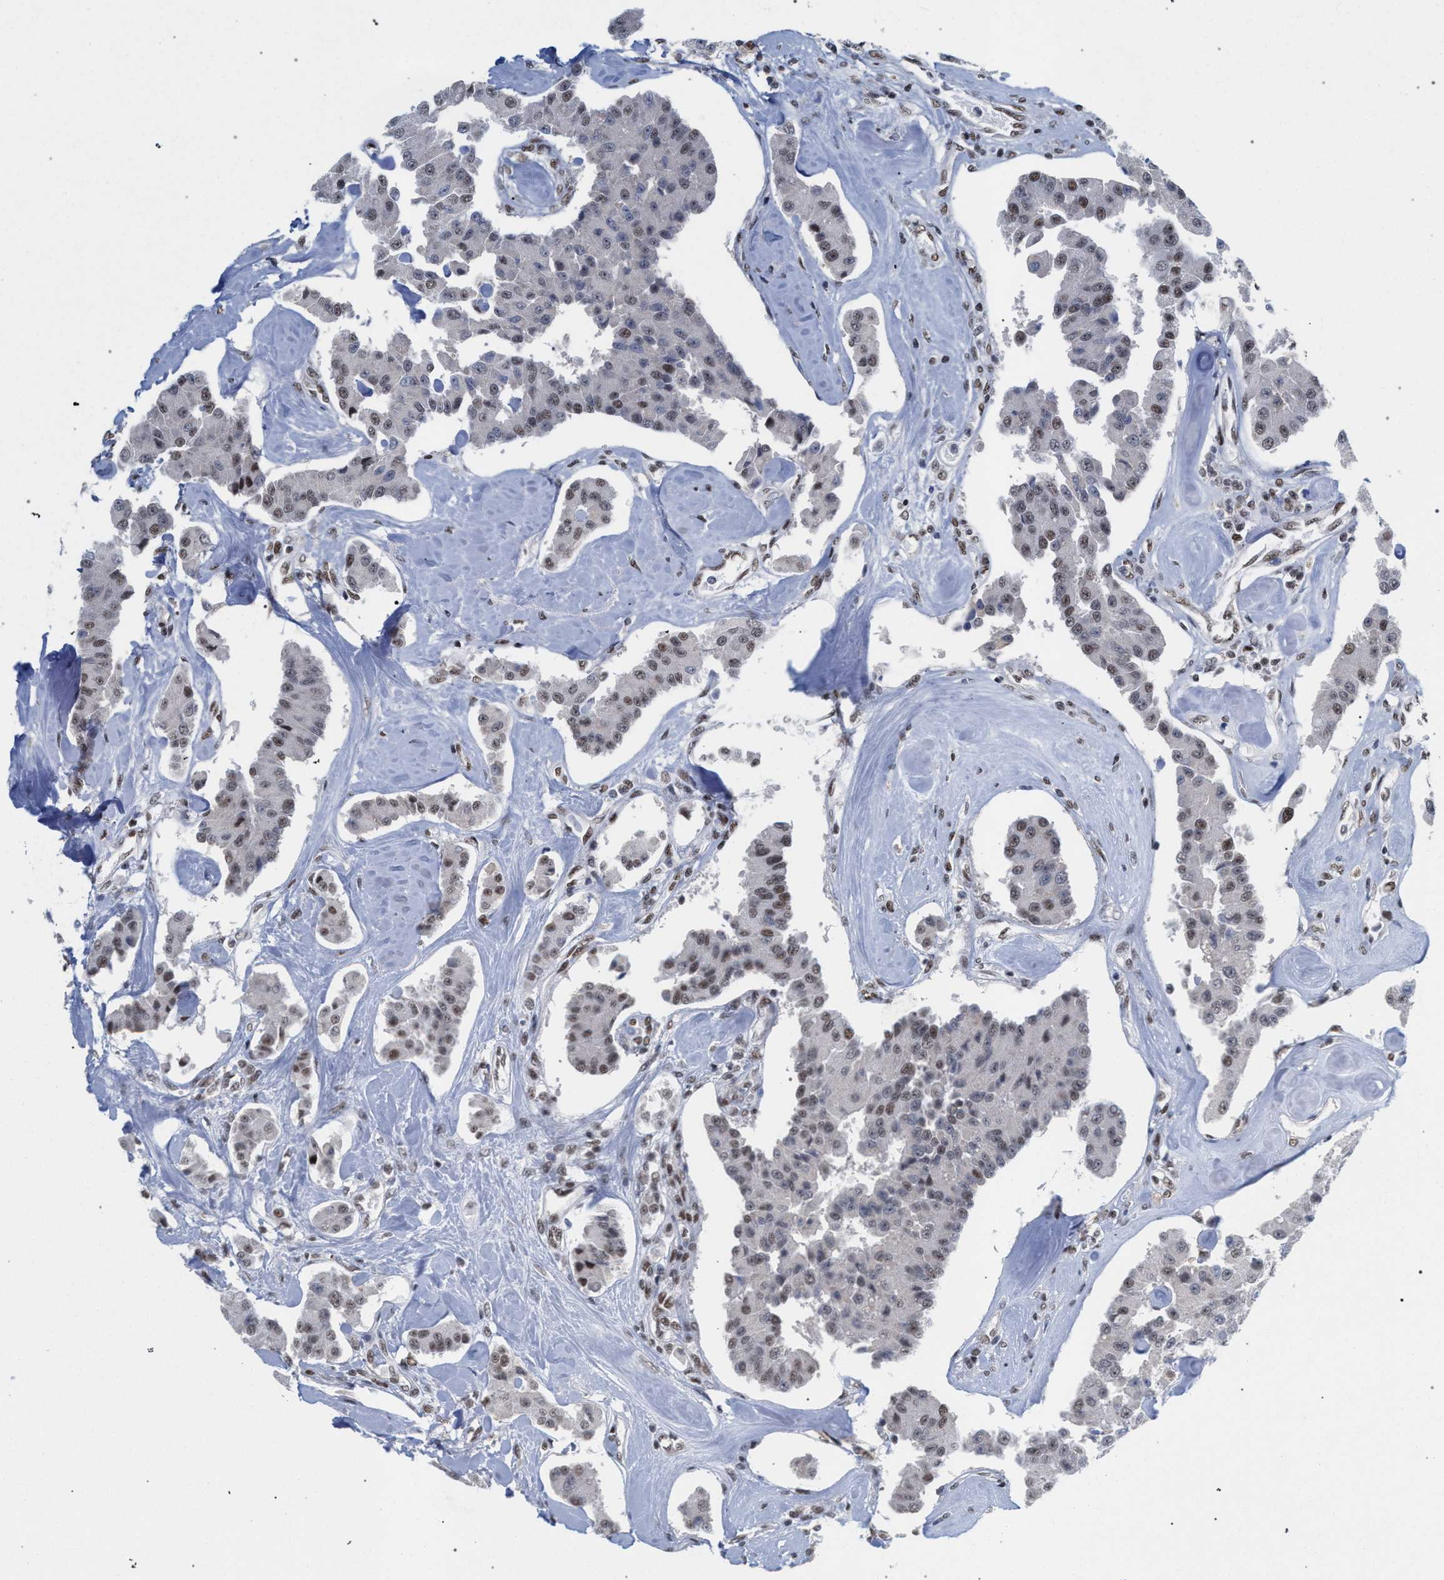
{"staining": {"intensity": "weak", "quantity": ">75%", "location": "nuclear"}, "tissue": "carcinoid", "cell_type": "Tumor cells", "image_type": "cancer", "snomed": [{"axis": "morphology", "description": "Carcinoid, malignant, NOS"}, {"axis": "topography", "description": "Pancreas"}], "caption": "A brown stain labels weak nuclear positivity of a protein in human malignant carcinoid tumor cells. (DAB (3,3'-diaminobenzidine) IHC with brightfield microscopy, high magnification).", "gene": "SCAF4", "patient": {"sex": "male", "age": 41}}